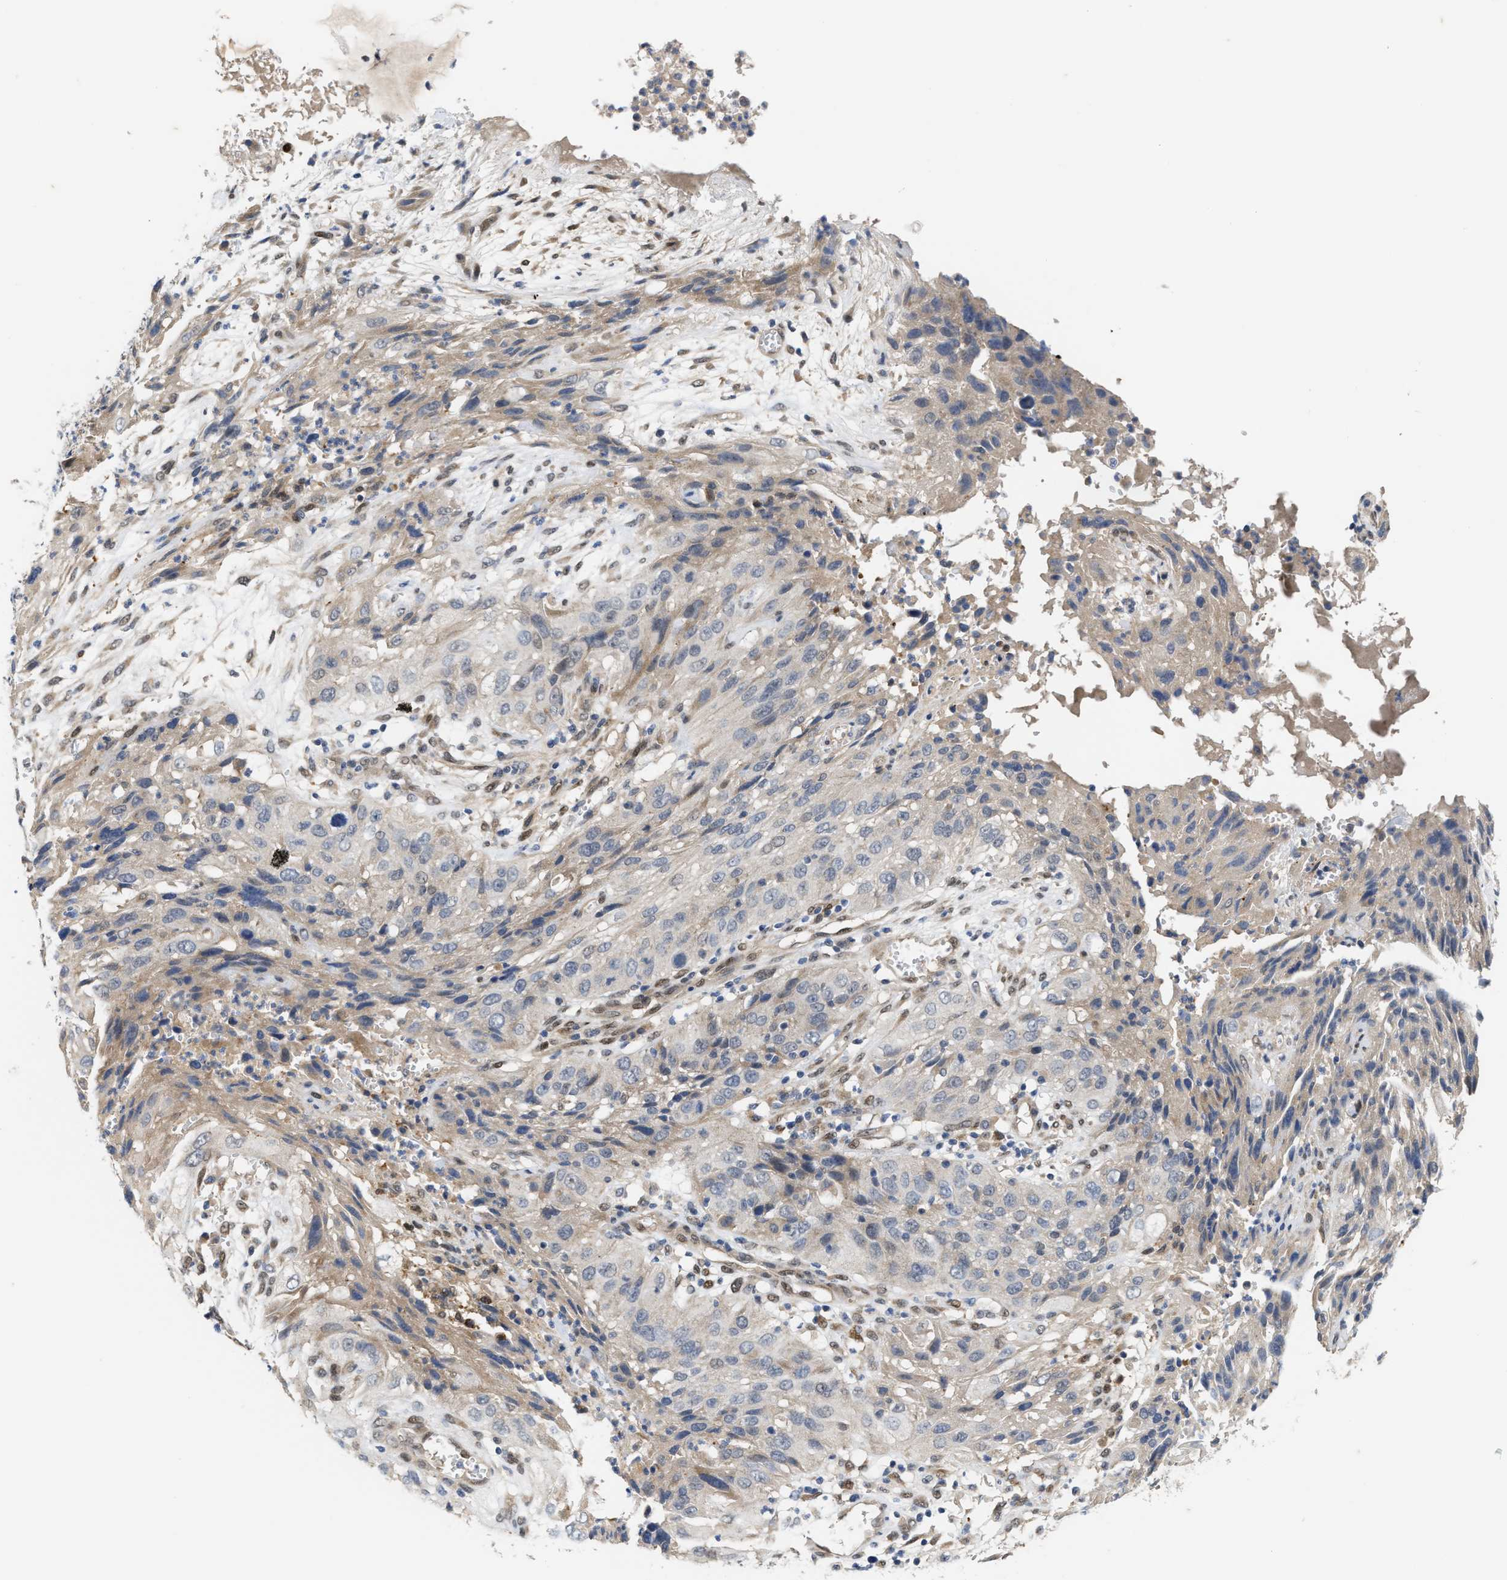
{"staining": {"intensity": "negative", "quantity": "none", "location": "none"}, "tissue": "cervical cancer", "cell_type": "Tumor cells", "image_type": "cancer", "snomed": [{"axis": "morphology", "description": "Squamous cell carcinoma, NOS"}, {"axis": "topography", "description": "Cervix"}], "caption": "IHC histopathology image of human squamous cell carcinoma (cervical) stained for a protein (brown), which demonstrates no expression in tumor cells. The staining is performed using DAB brown chromogen with nuclei counter-stained in using hematoxylin.", "gene": "TCF4", "patient": {"sex": "female", "age": 32}}